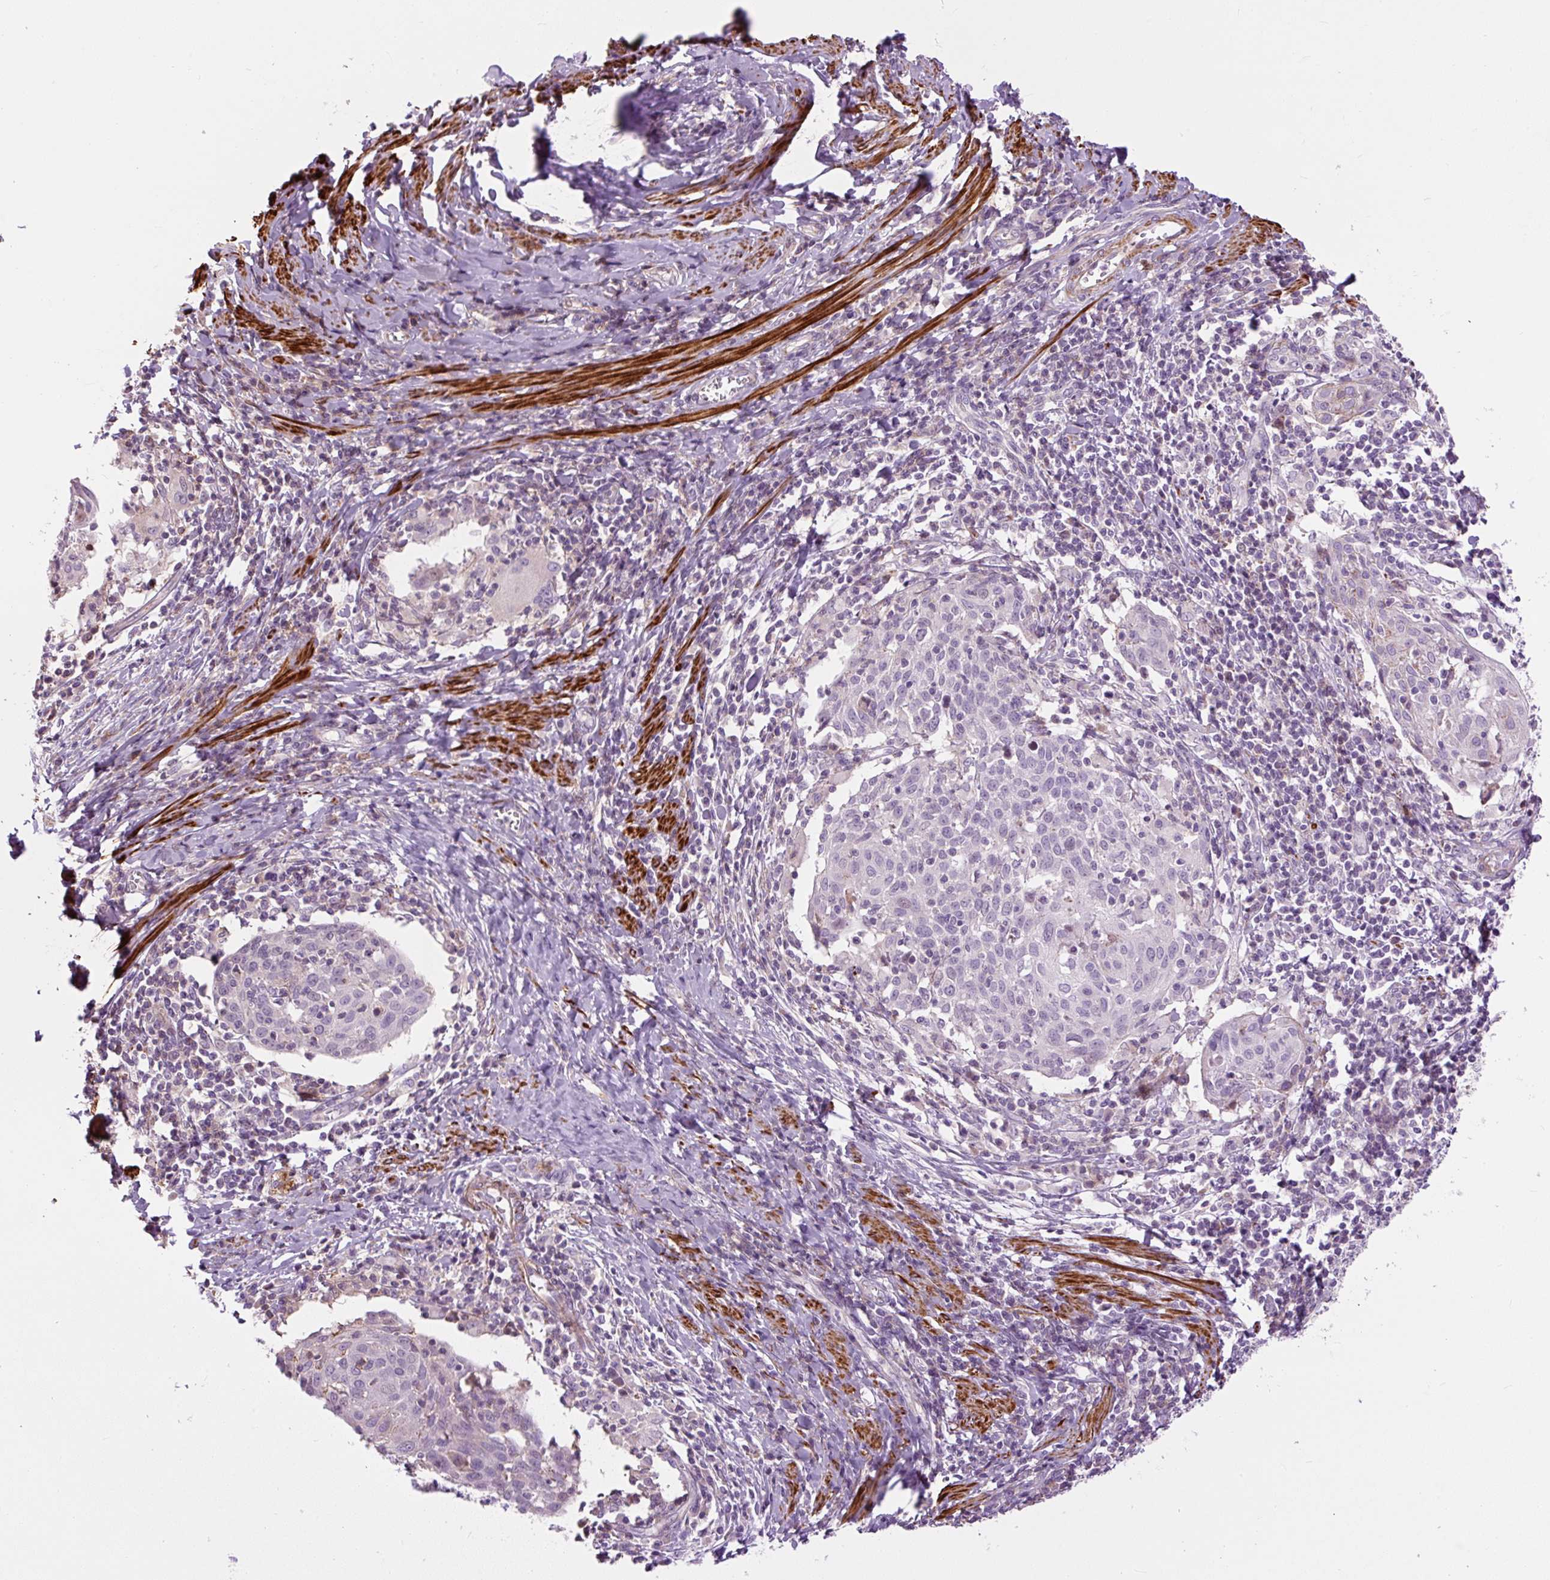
{"staining": {"intensity": "negative", "quantity": "none", "location": "none"}, "tissue": "cervical cancer", "cell_type": "Tumor cells", "image_type": "cancer", "snomed": [{"axis": "morphology", "description": "Squamous cell carcinoma, NOS"}, {"axis": "topography", "description": "Cervix"}], "caption": "Tumor cells are negative for brown protein staining in cervical cancer. (DAB (3,3'-diaminobenzidine) IHC, high magnification).", "gene": "ZNF197", "patient": {"sex": "female", "age": 52}}